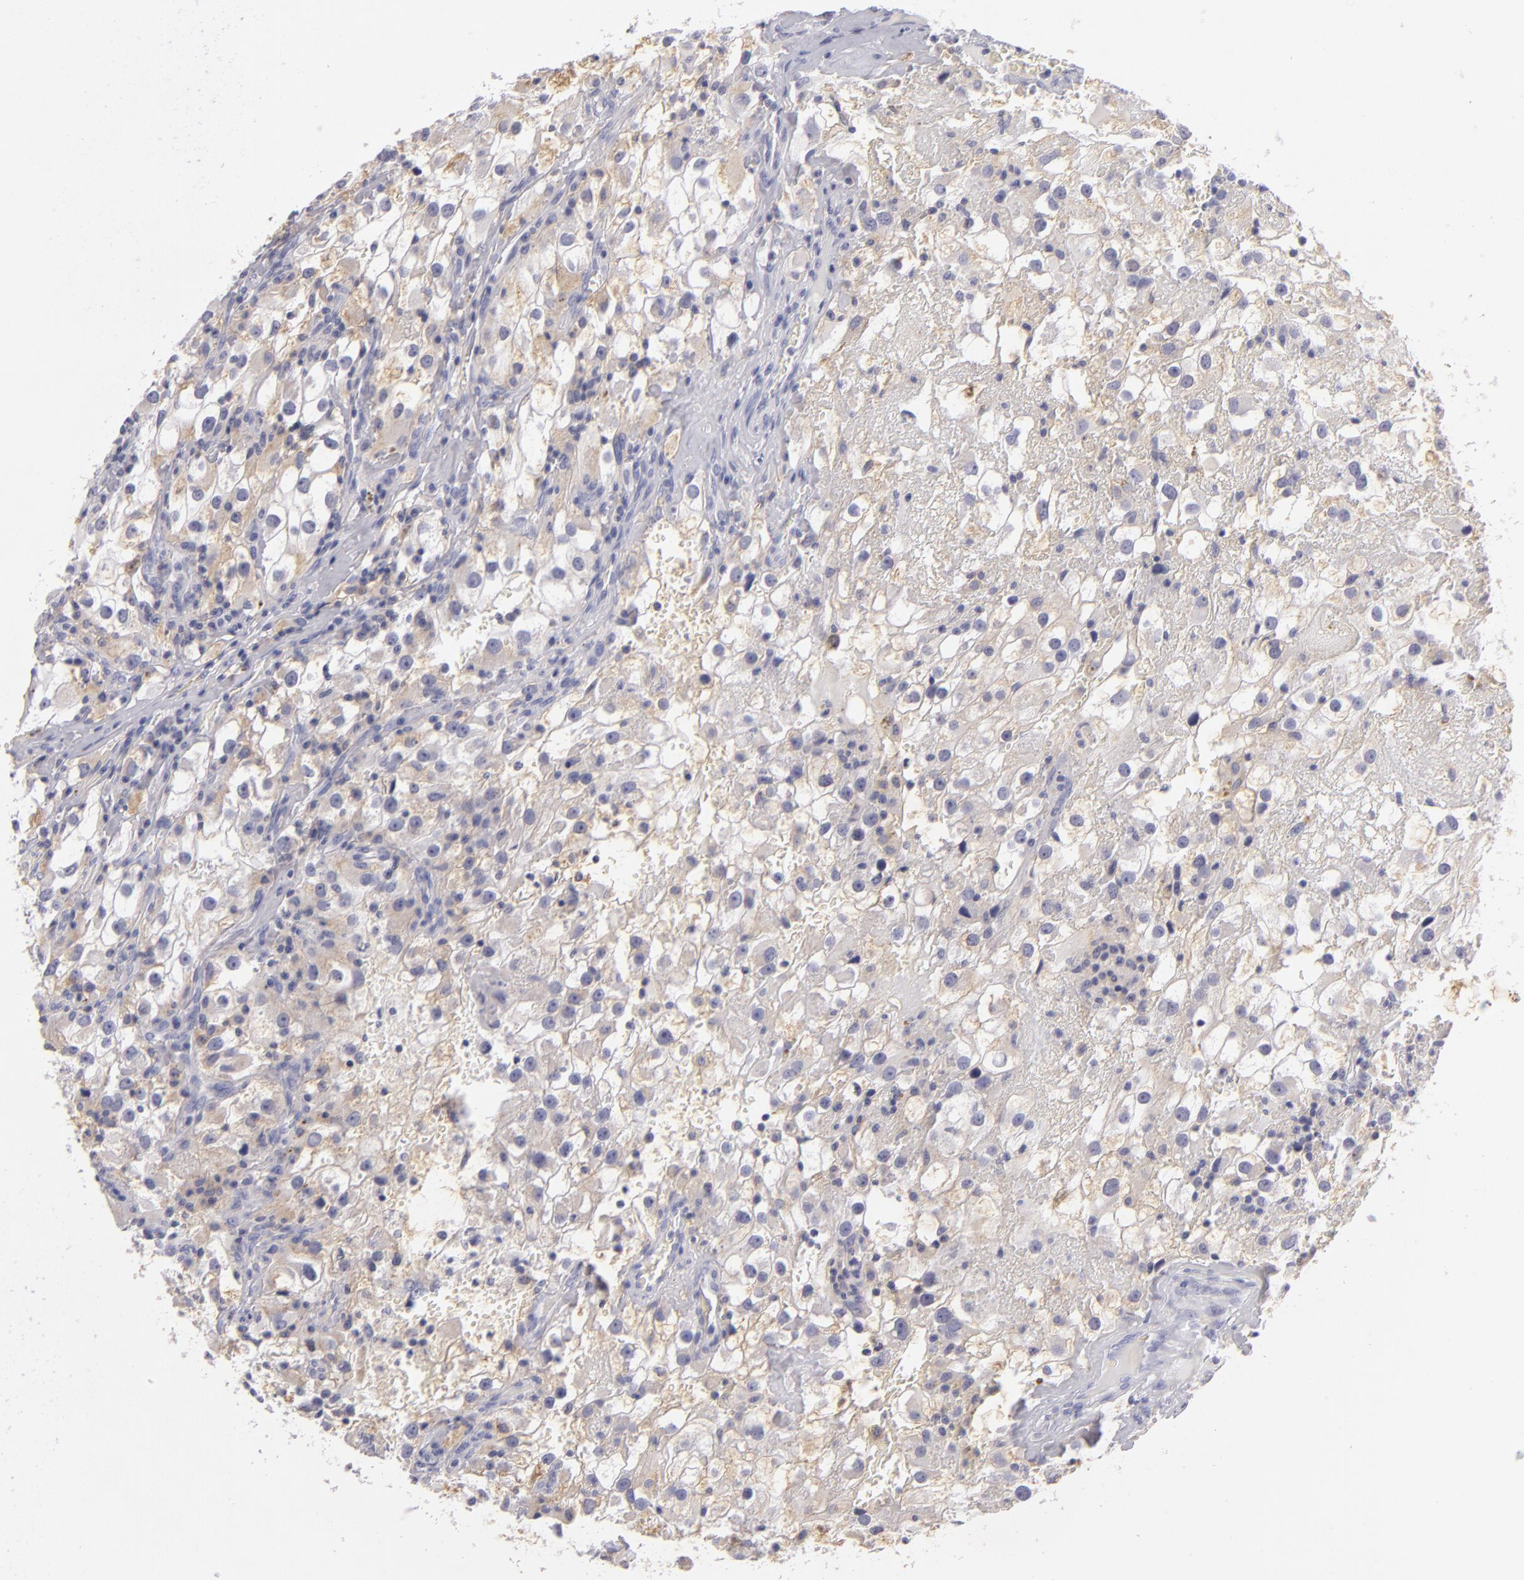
{"staining": {"intensity": "negative", "quantity": "none", "location": "none"}, "tissue": "renal cancer", "cell_type": "Tumor cells", "image_type": "cancer", "snomed": [{"axis": "morphology", "description": "Adenocarcinoma, NOS"}, {"axis": "topography", "description": "Kidney"}], "caption": "High magnification brightfield microscopy of renal cancer stained with DAB (3,3'-diaminobenzidine) (brown) and counterstained with hematoxylin (blue): tumor cells show no significant expression.", "gene": "TNNC1", "patient": {"sex": "female", "age": 52}}